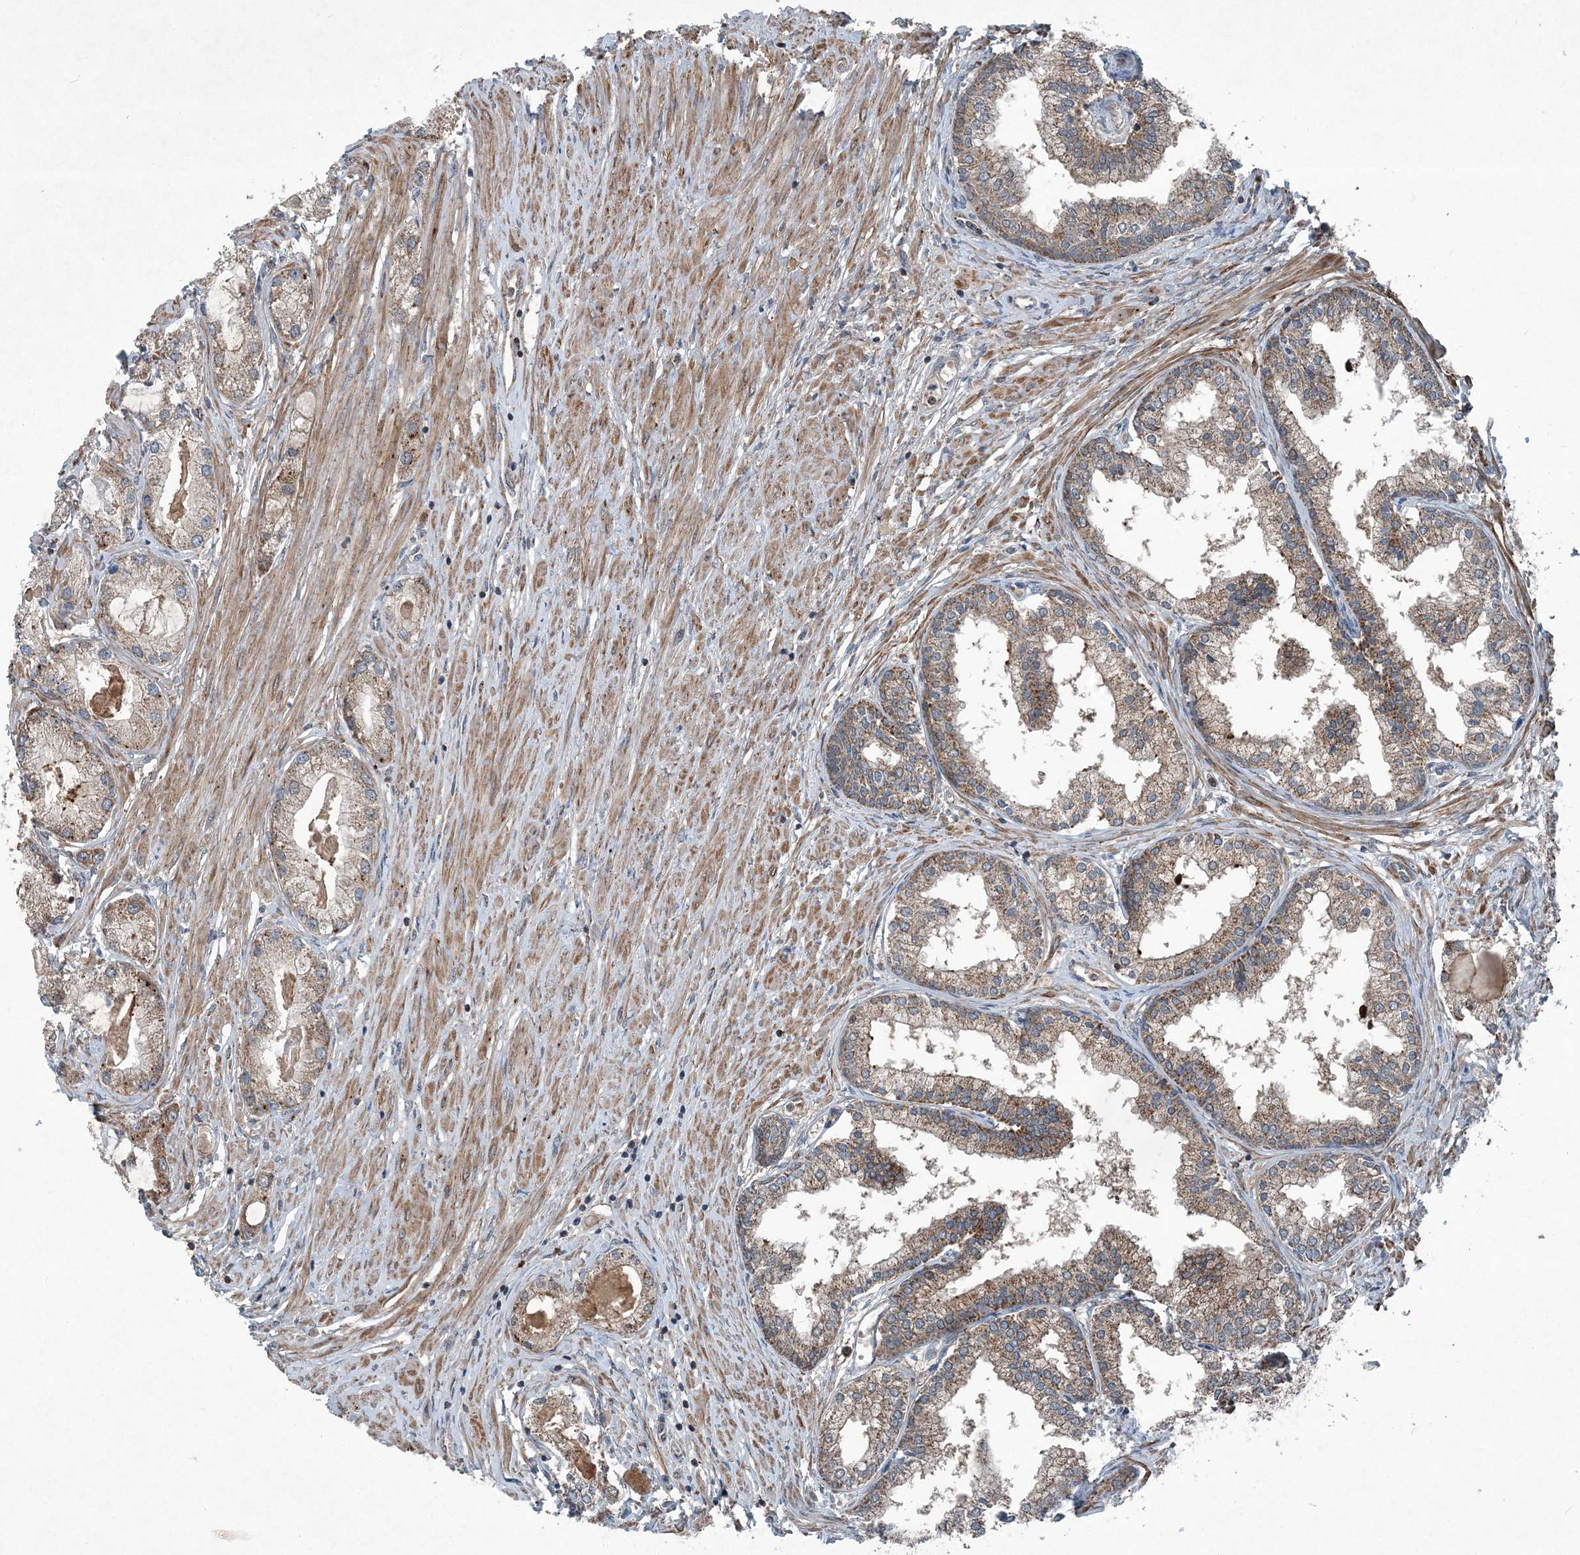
{"staining": {"intensity": "moderate", "quantity": "<25%", "location": "cytoplasmic/membranous"}, "tissue": "prostate cancer", "cell_type": "Tumor cells", "image_type": "cancer", "snomed": [{"axis": "morphology", "description": "Adenocarcinoma, Low grade"}, {"axis": "topography", "description": "Prostate"}], "caption": "Immunohistochemistry (IHC) (DAB) staining of human prostate low-grade adenocarcinoma displays moderate cytoplasmic/membranous protein positivity in approximately <25% of tumor cells.", "gene": "NDUFA2", "patient": {"sex": "male", "age": 62}}